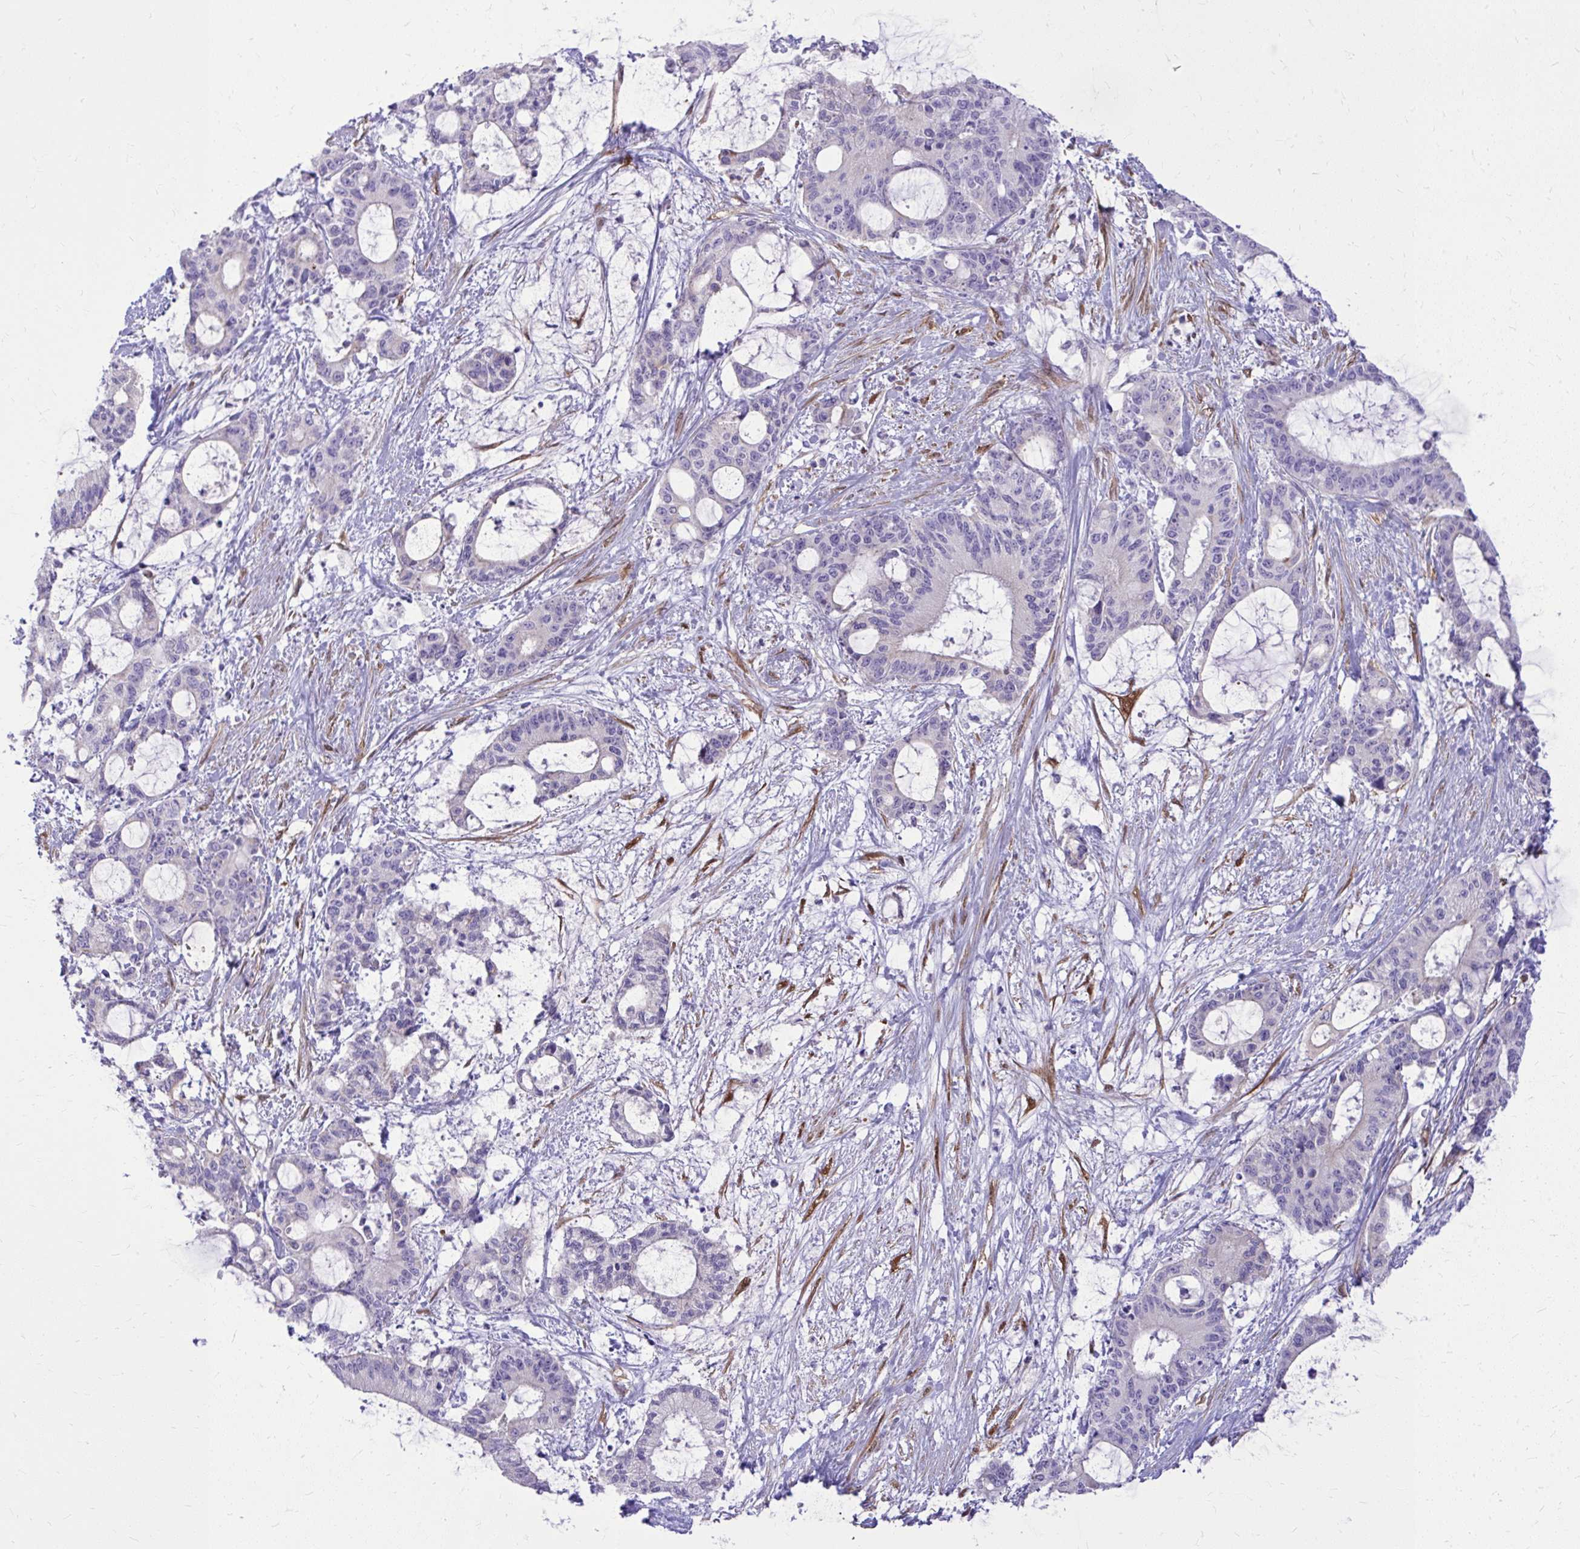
{"staining": {"intensity": "negative", "quantity": "none", "location": "none"}, "tissue": "liver cancer", "cell_type": "Tumor cells", "image_type": "cancer", "snomed": [{"axis": "morphology", "description": "Normal tissue, NOS"}, {"axis": "morphology", "description": "Cholangiocarcinoma"}, {"axis": "topography", "description": "Liver"}, {"axis": "topography", "description": "Peripheral nerve tissue"}], "caption": "High magnification brightfield microscopy of cholangiocarcinoma (liver) stained with DAB (brown) and counterstained with hematoxylin (blue): tumor cells show no significant staining. (Stains: DAB (3,3'-diaminobenzidine) IHC with hematoxylin counter stain, Microscopy: brightfield microscopy at high magnification).", "gene": "NNMT", "patient": {"sex": "female", "age": 73}}